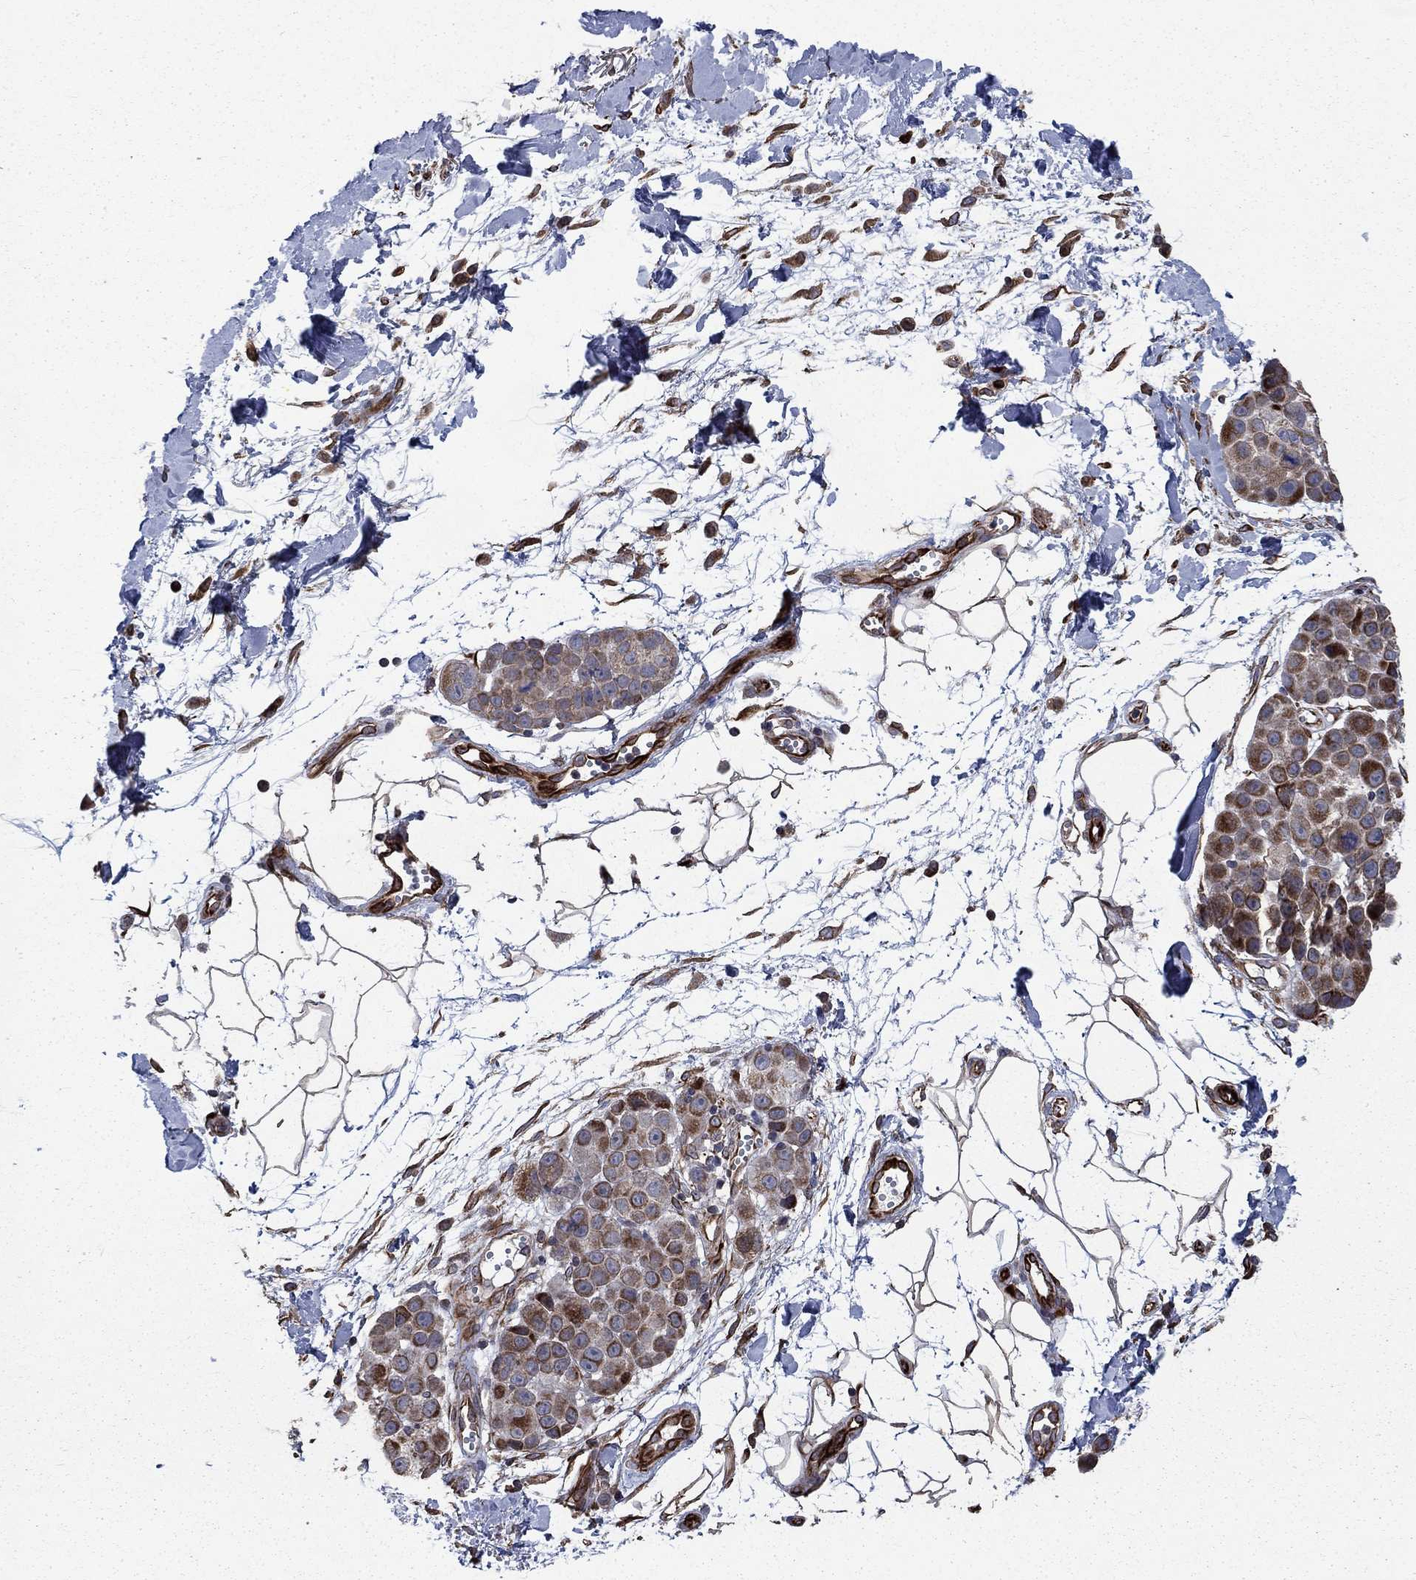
{"staining": {"intensity": "strong", "quantity": "25%-75%", "location": "cytoplasmic/membranous"}, "tissue": "melanoma", "cell_type": "Tumor cells", "image_type": "cancer", "snomed": [{"axis": "morphology", "description": "Malignant melanoma, NOS"}, {"axis": "topography", "description": "Skin"}], "caption": "A high amount of strong cytoplasmic/membranous staining is present in about 25%-75% of tumor cells in melanoma tissue.", "gene": "NDUFC1", "patient": {"sex": "female", "age": 86}}